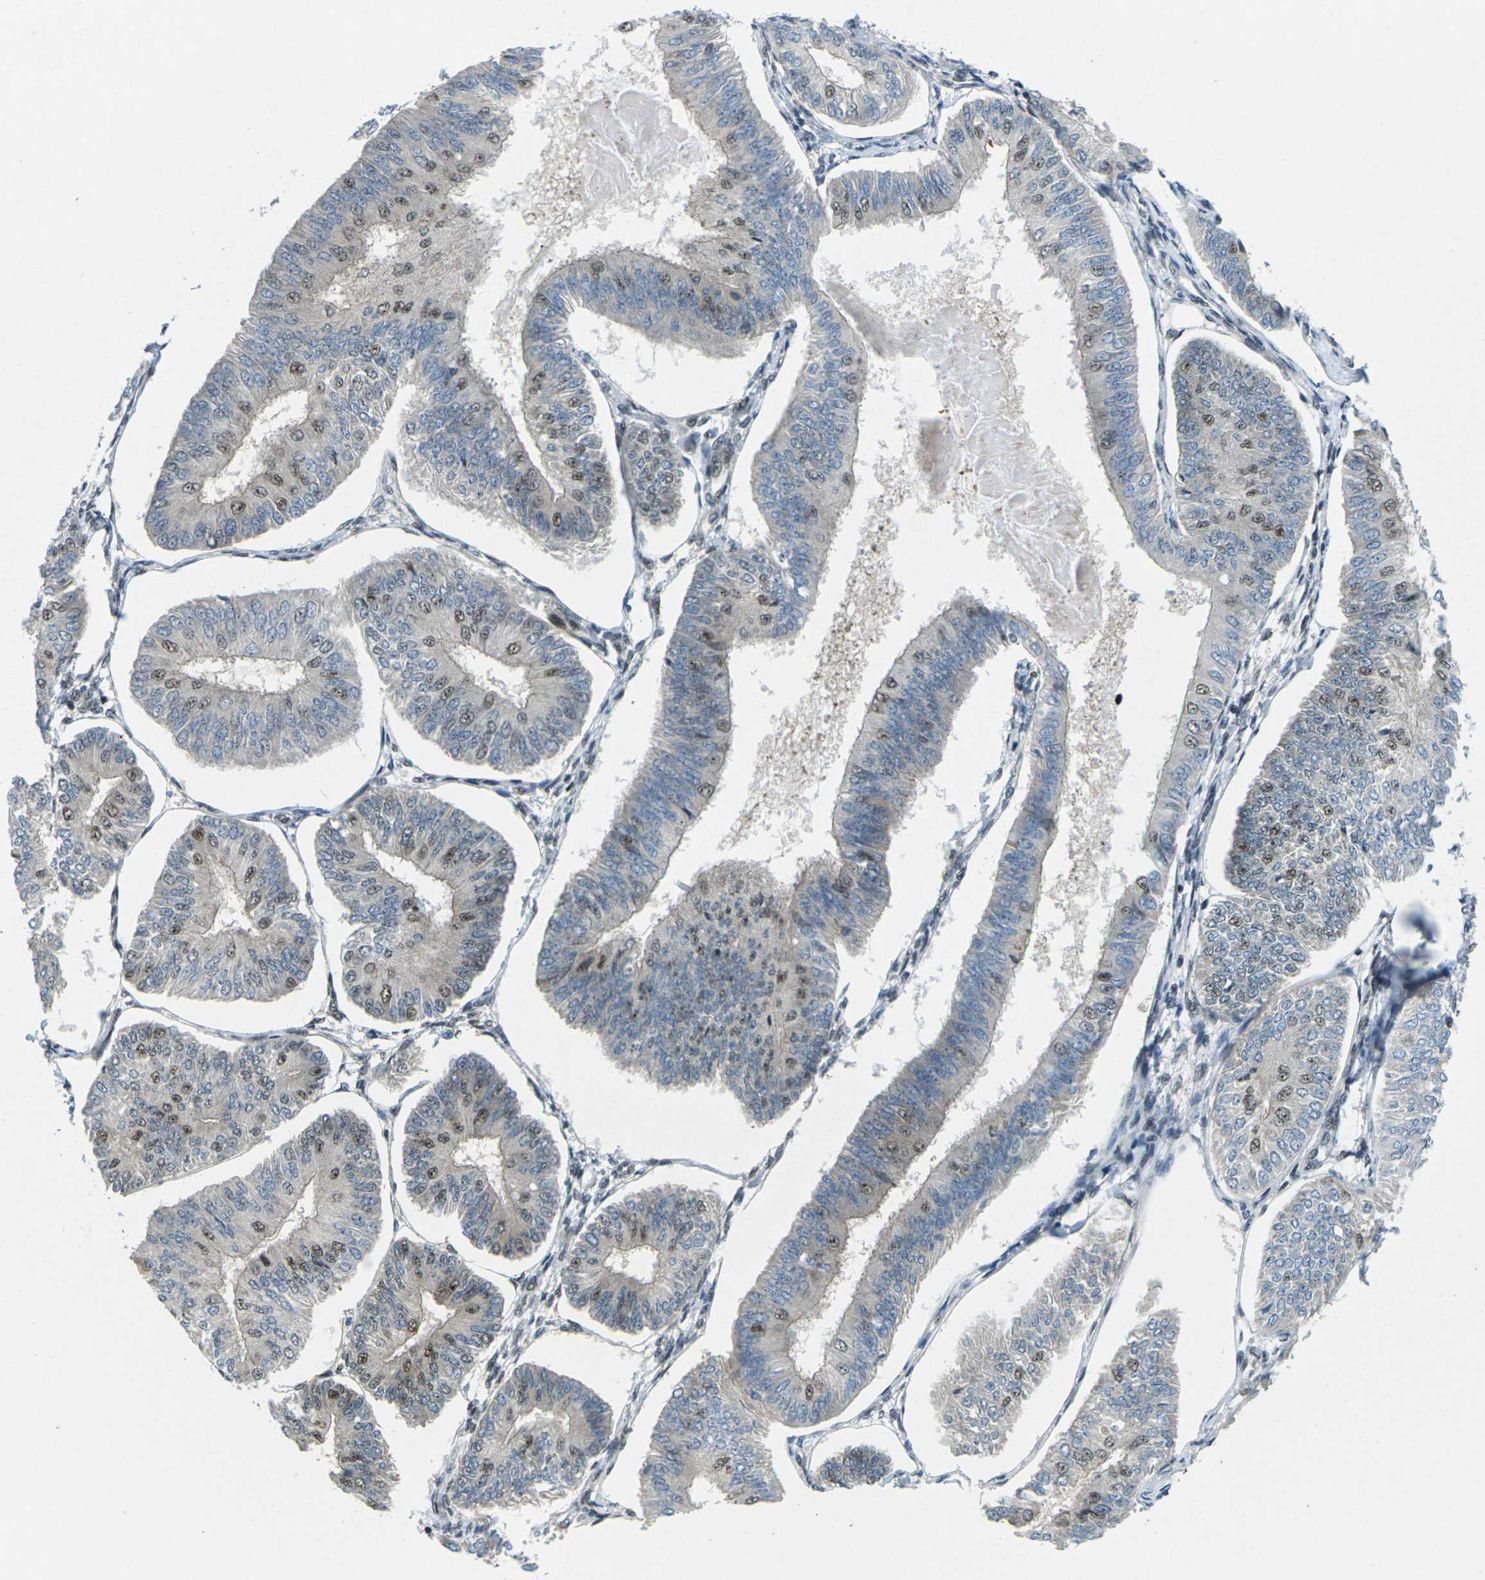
{"staining": {"intensity": "moderate", "quantity": "25%-75%", "location": "nuclear"}, "tissue": "endometrial cancer", "cell_type": "Tumor cells", "image_type": "cancer", "snomed": [{"axis": "morphology", "description": "Adenocarcinoma, NOS"}, {"axis": "topography", "description": "Endometrium"}], "caption": "Immunohistochemistry photomicrograph of neoplastic tissue: human endometrial cancer (adenocarcinoma) stained using immunohistochemistry (IHC) exhibits medium levels of moderate protein expression localized specifically in the nuclear of tumor cells, appearing as a nuclear brown color.", "gene": "UBE2S", "patient": {"sex": "female", "age": 58}}